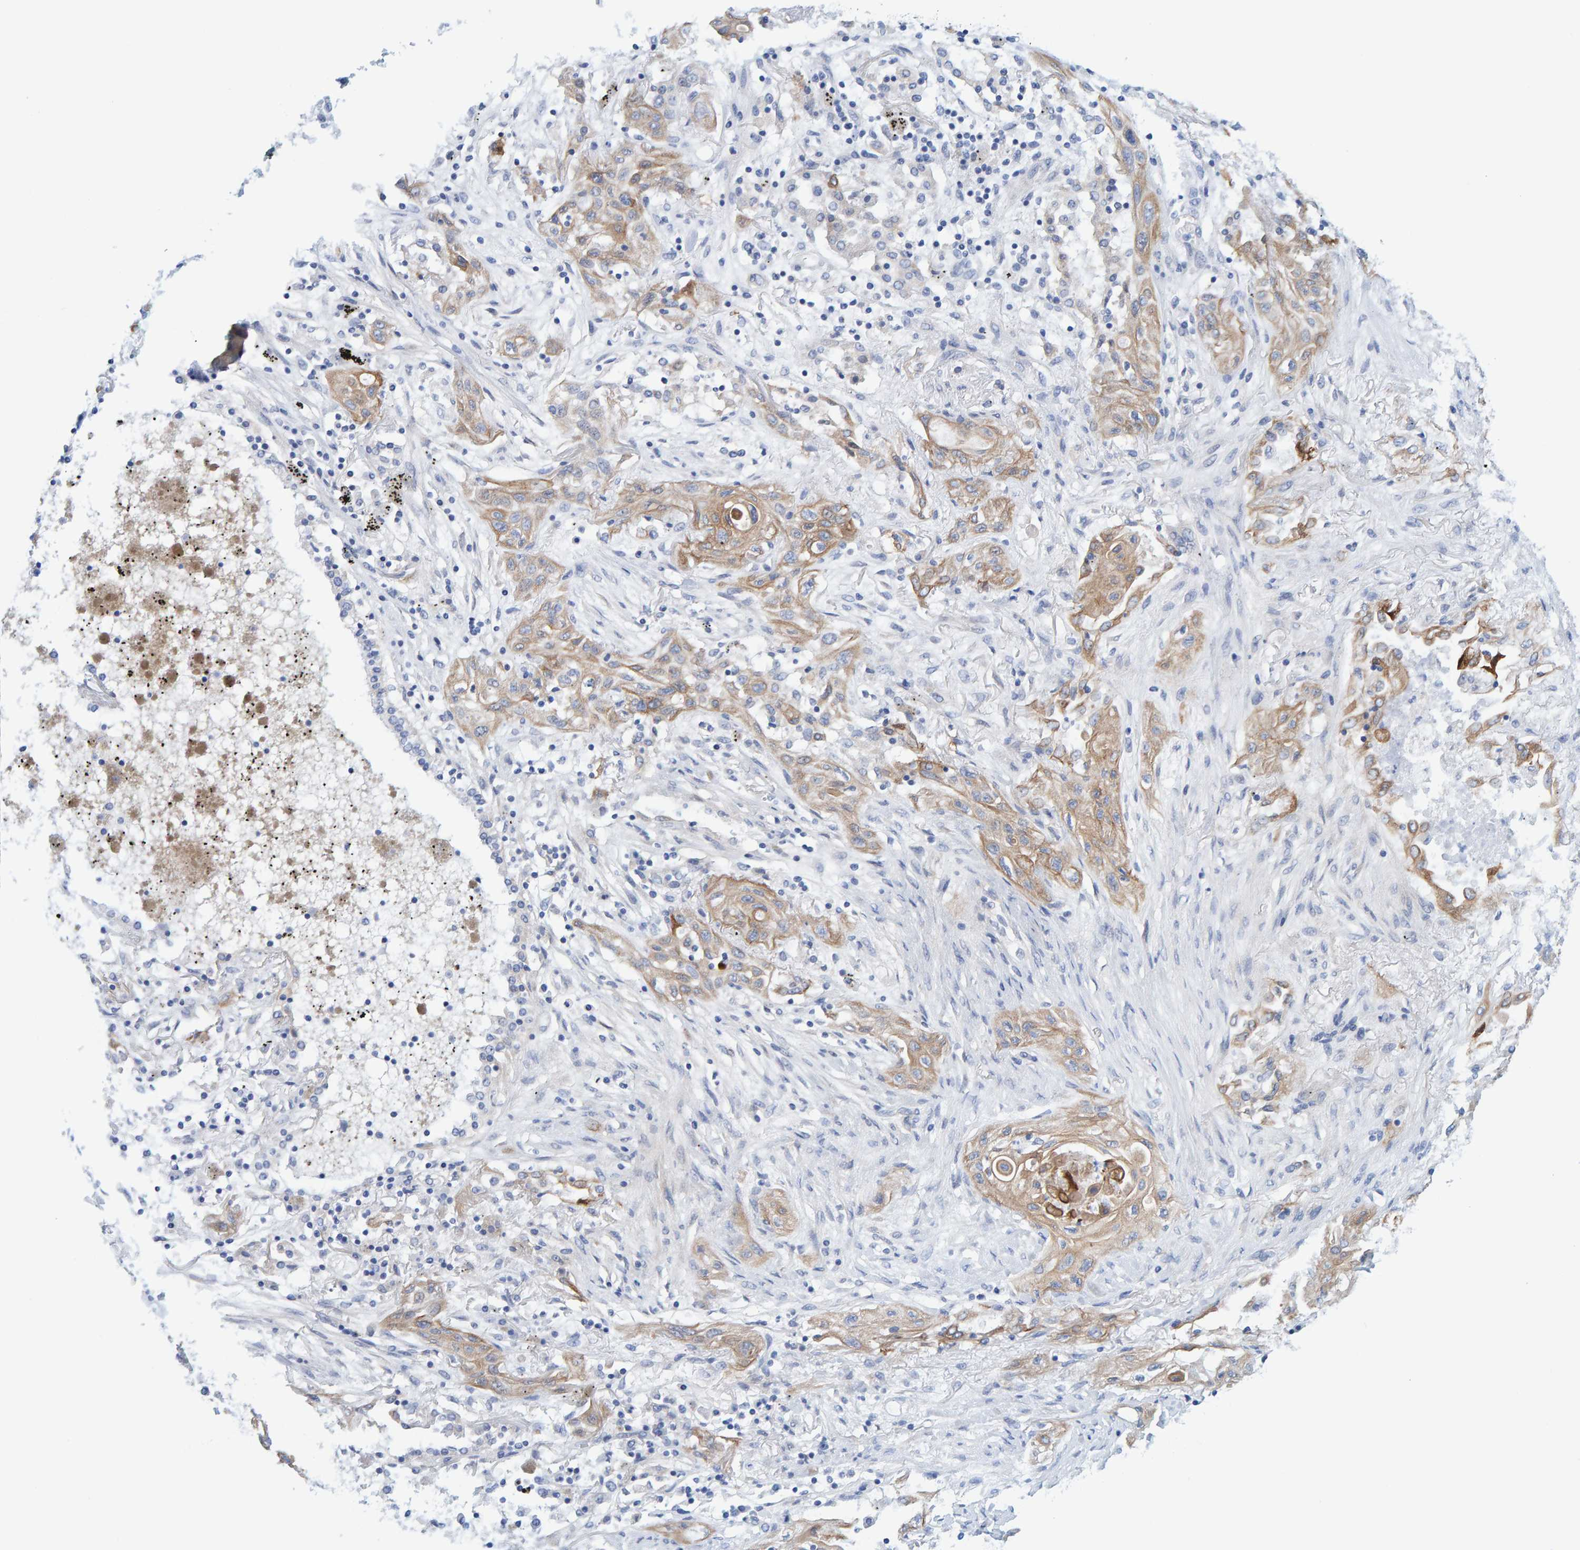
{"staining": {"intensity": "moderate", "quantity": ">75%", "location": "cytoplasmic/membranous"}, "tissue": "lung cancer", "cell_type": "Tumor cells", "image_type": "cancer", "snomed": [{"axis": "morphology", "description": "Squamous cell carcinoma, NOS"}, {"axis": "topography", "description": "Lung"}], "caption": "The photomicrograph shows a brown stain indicating the presence of a protein in the cytoplasmic/membranous of tumor cells in lung cancer. (brown staining indicates protein expression, while blue staining denotes nuclei).", "gene": "JAKMIP3", "patient": {"sex": "female", "age": 47}}